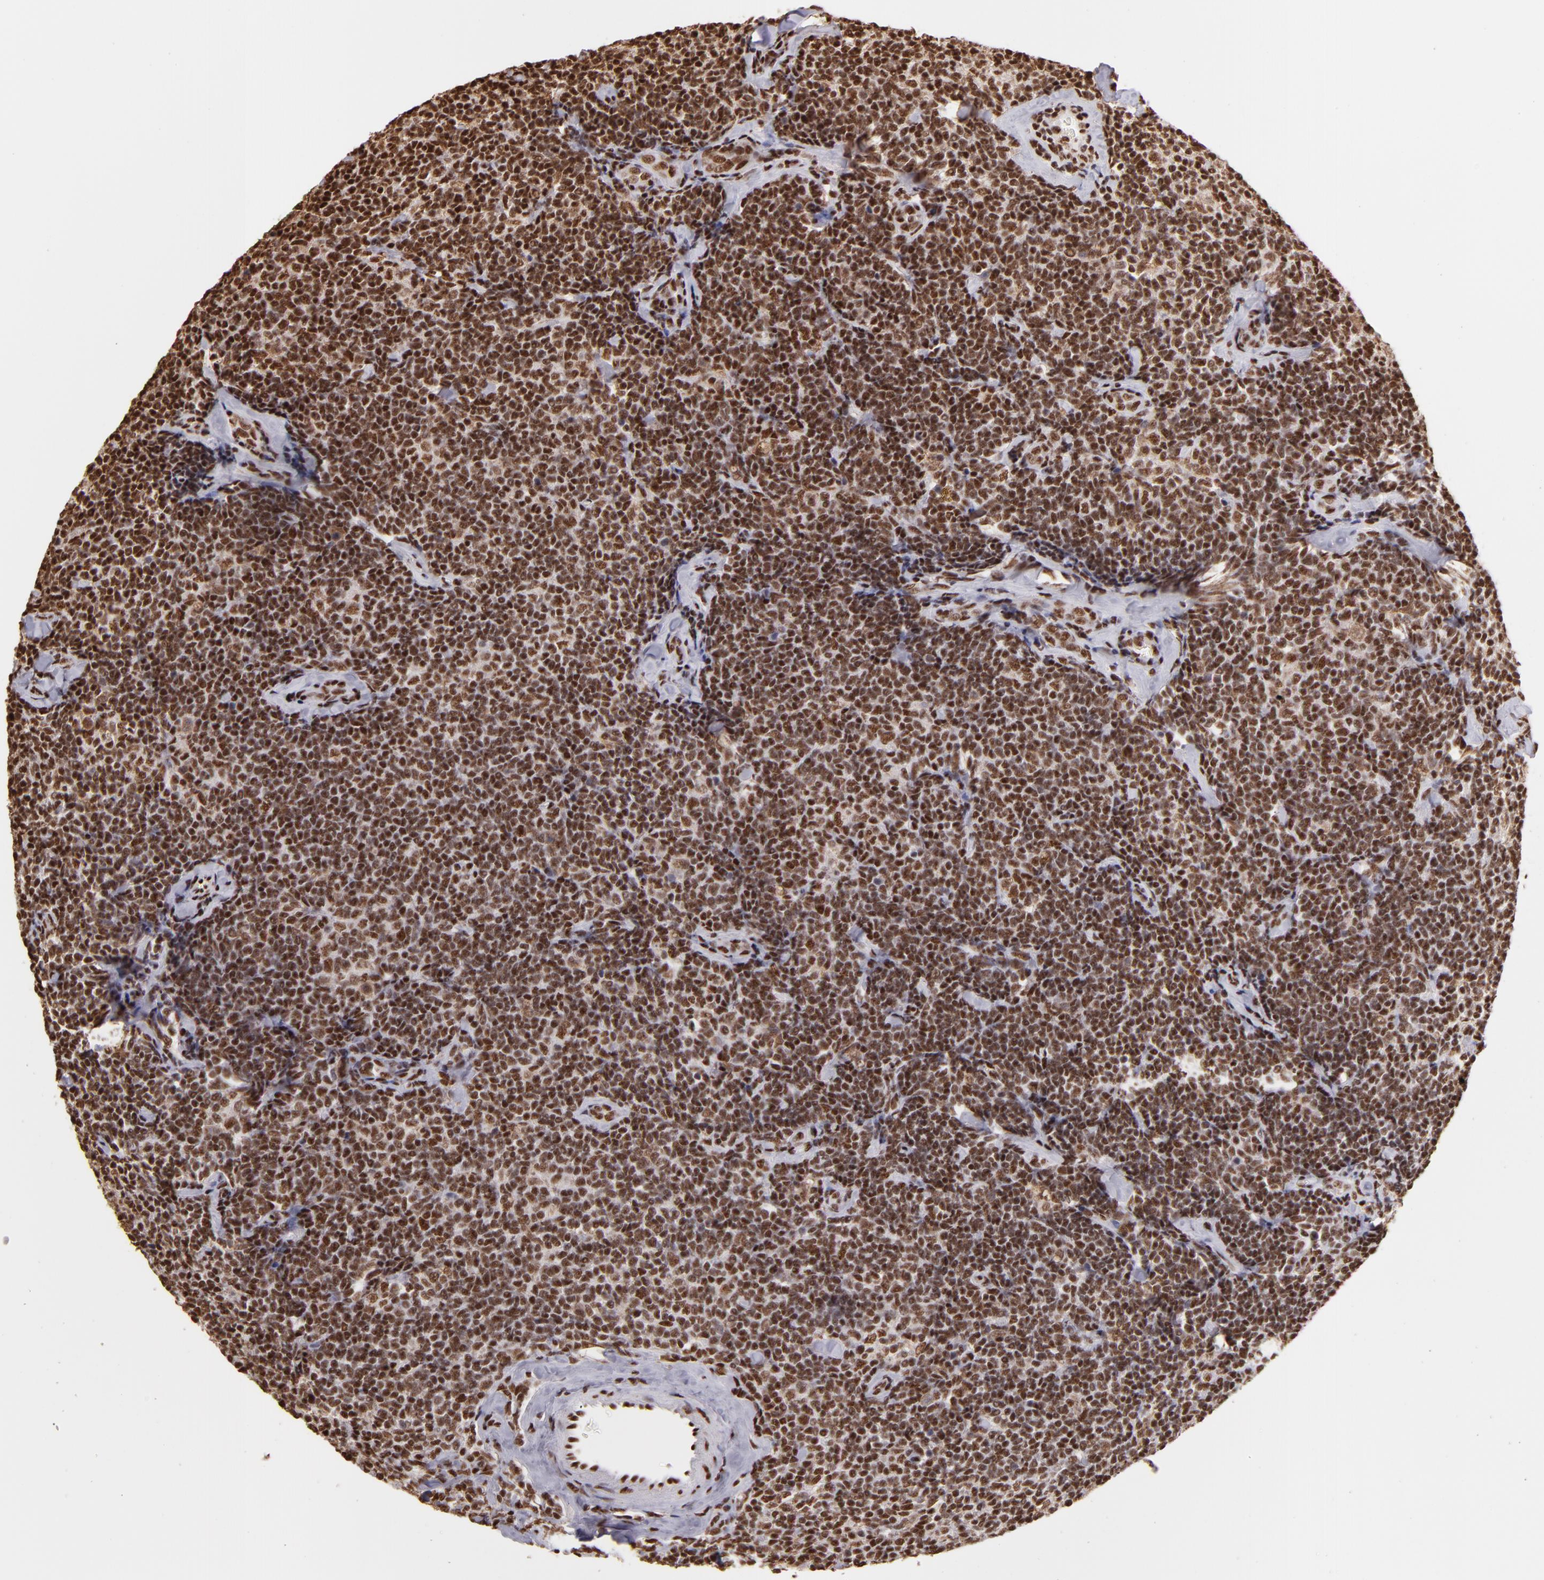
{"staining": {"intensity": "strong", "quantity": ">75%", "location": "cytoplasmic/membranous,nuclear"}, "tissue": "lymphoma", "cell_type": "Tumor cells", "image_type": "cancer", "snomed": [{"axis": "morphology", "description": "Malignant lymphoma, non-Hodgkin's type, Low grade"}, {"axis": "topography", "description": "Lymph node"}], "caption": "Immunohistochemistry histopathology image of neoplastic tissue: human lymphoma stained using IHC exhibits high levels of strong protein expression localized specifically in the cytoplasmic/membranous and nuclear of tumor cells, appearing as a cytoplasmic/membranous and nuclear brown color.", "gene": "SP1", "patient": {"sex": "female", "age": 56}}